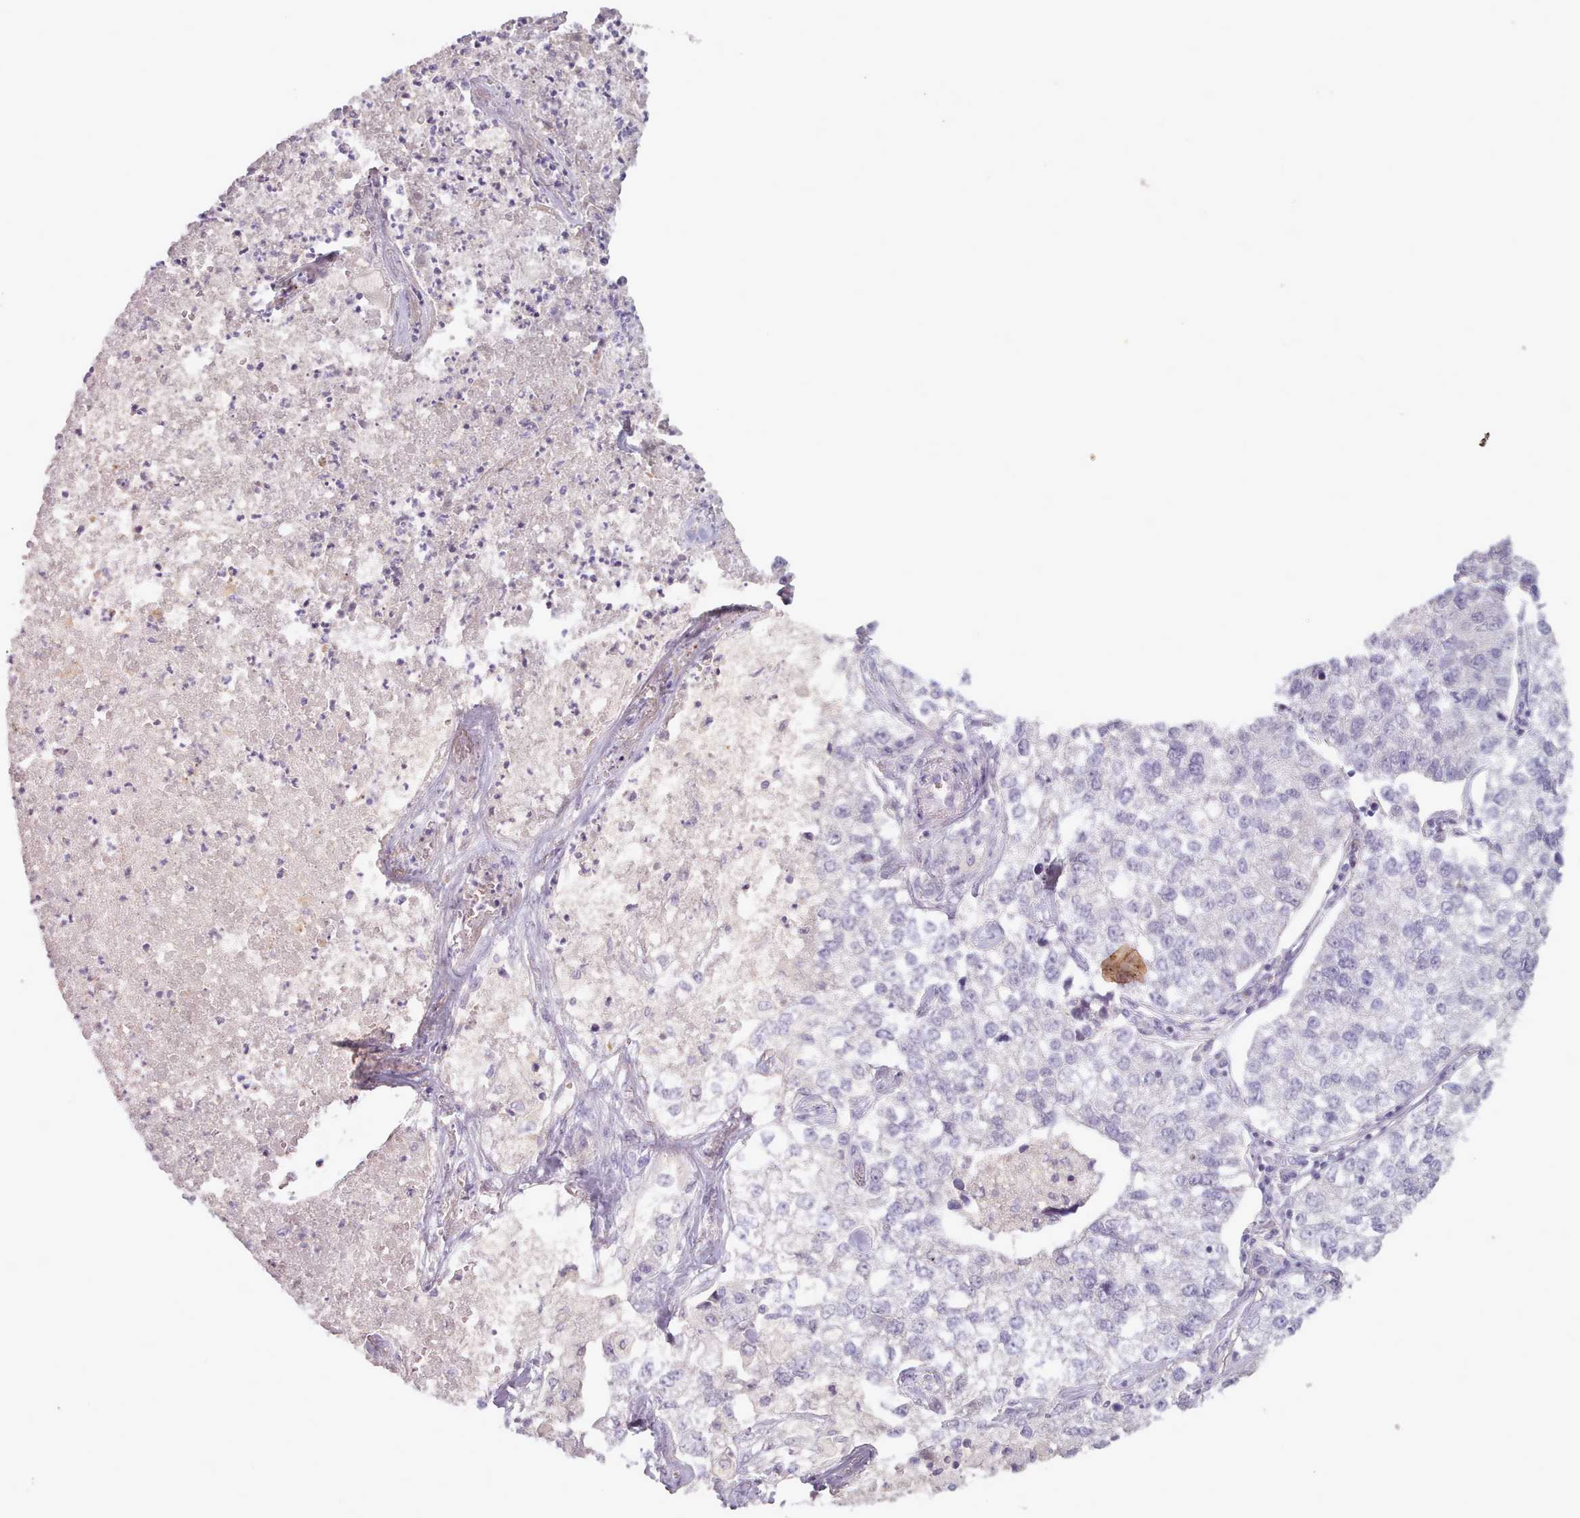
{"staining": {"intensity": "negative", "quantity": "none", "location": "none"}, "tissue": "lung cancer", "cell_type": "Tumor cells", "image_type": "cancer", "snomed": [{"axis": "morphology", "description": "Adenocarcinoma, NOS"}, {"axis": "topography", "description": "Lung"}], "caption": "Immunohistochemistry of human lung cancer (adenocarcinoma) demonstrates no staining in tumor cells. (Stains: DAB immunohistochemistry with hematoxylin counter stain, Microscopy: brightfield microscopy at high magnification).", "gene": "LEFTY2", "patient": {"sex": "male", "age": 49}}